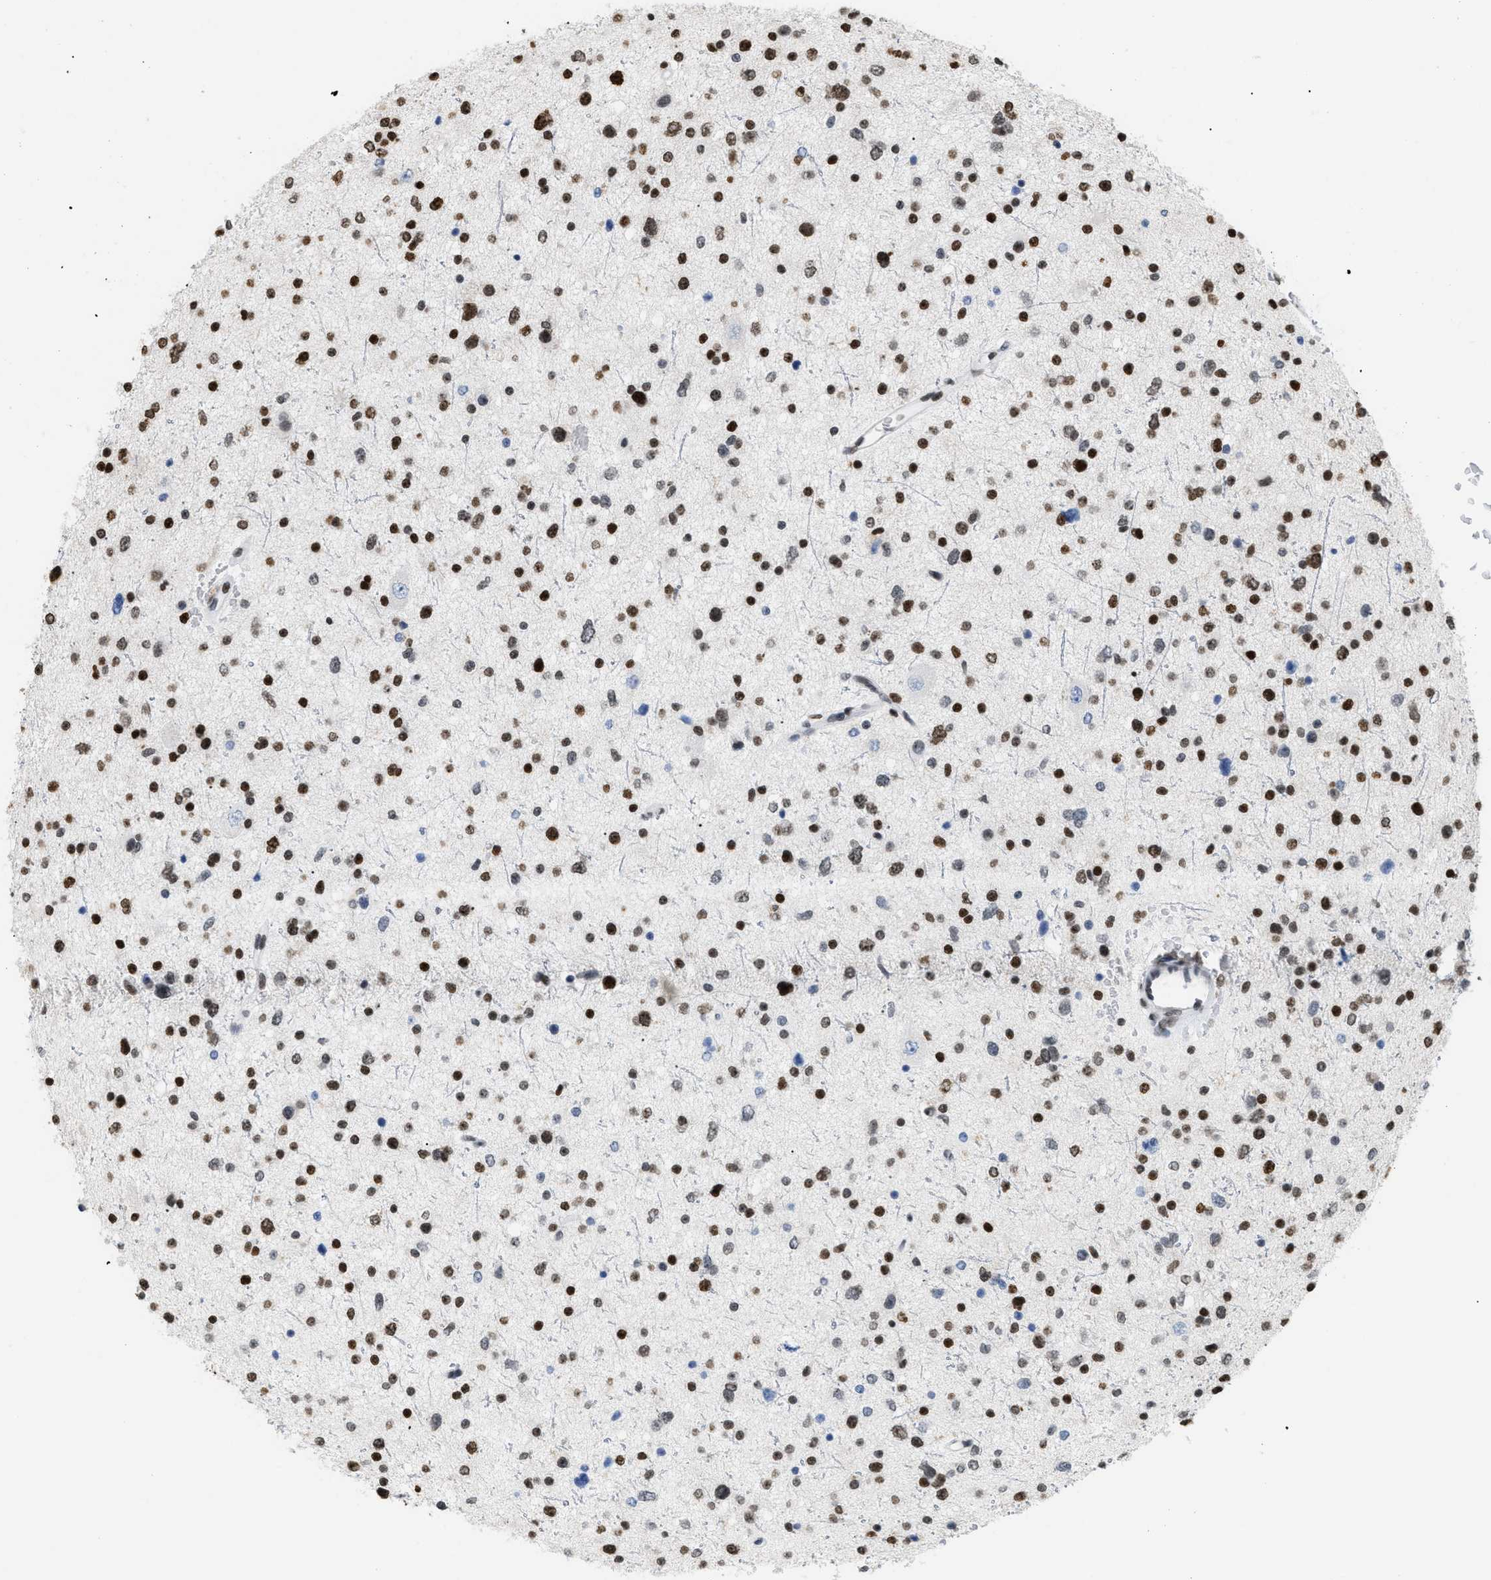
{"staining": {"intensity": "strong", "quantity": ">75%", "location": "nuclear"}, "tissue": "glioma", "cell_type": "Tumor cells", "image_type": "cancer", "snomed": [{"axis": "morphology", "description": "Glioma, malignant, Low grade"}, {"axis": "topography", "description": "Brain"}], "caption": "Protein positivity by immunohistochemistry (IHC) exhibits strong nuclear staining in approximately >75% of tumor cells in glioma.", "gene": "HMGN2", "patient": {"sex": "female", "age": 37}}